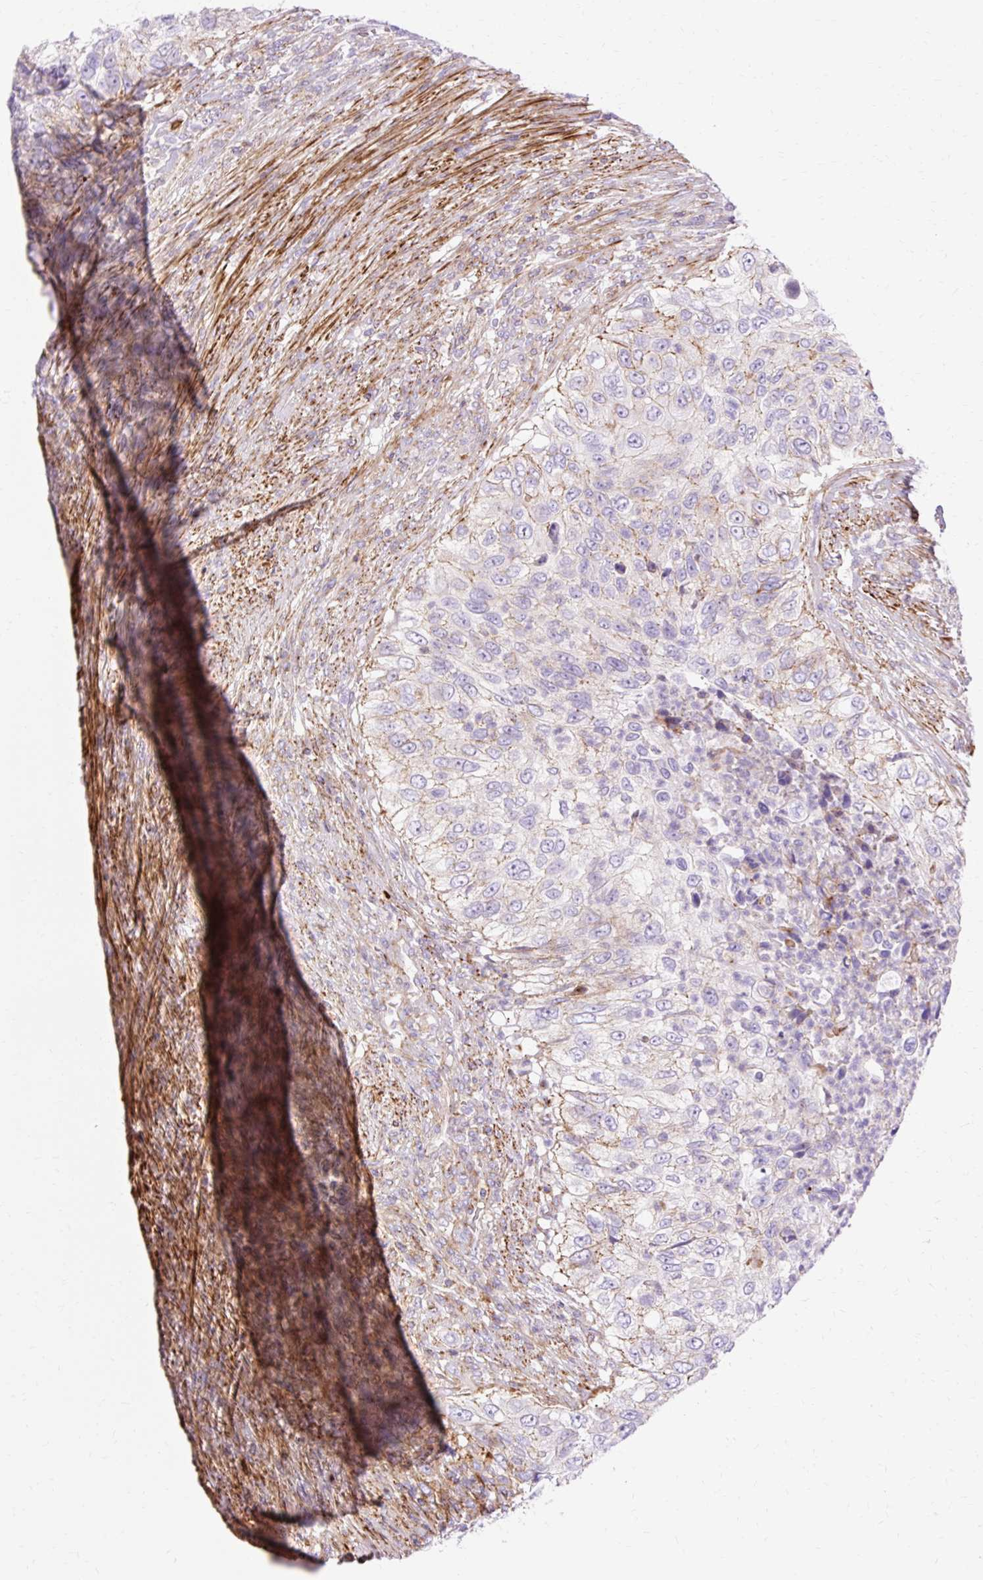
{"staining": {"intensity": "weak", "quantity": "<25%", "location": "cytoplasmic/membranous"}, "tissue": "urothelial cancer", "cell_type": "Tumor cells", "image_type": "cancer", "snomed": [{"axis": "morphology", "description": "Urothelial carcinoma, High grade"}, {"axis": "topography", "description": "Urinary bladder"}], "caption": "Immunohistochemistry of human urothelial cancer reveals no staining in tumor cells.", "gene": "CORO7-PAM16", "patient": {"sex": "female", "age": 60}}